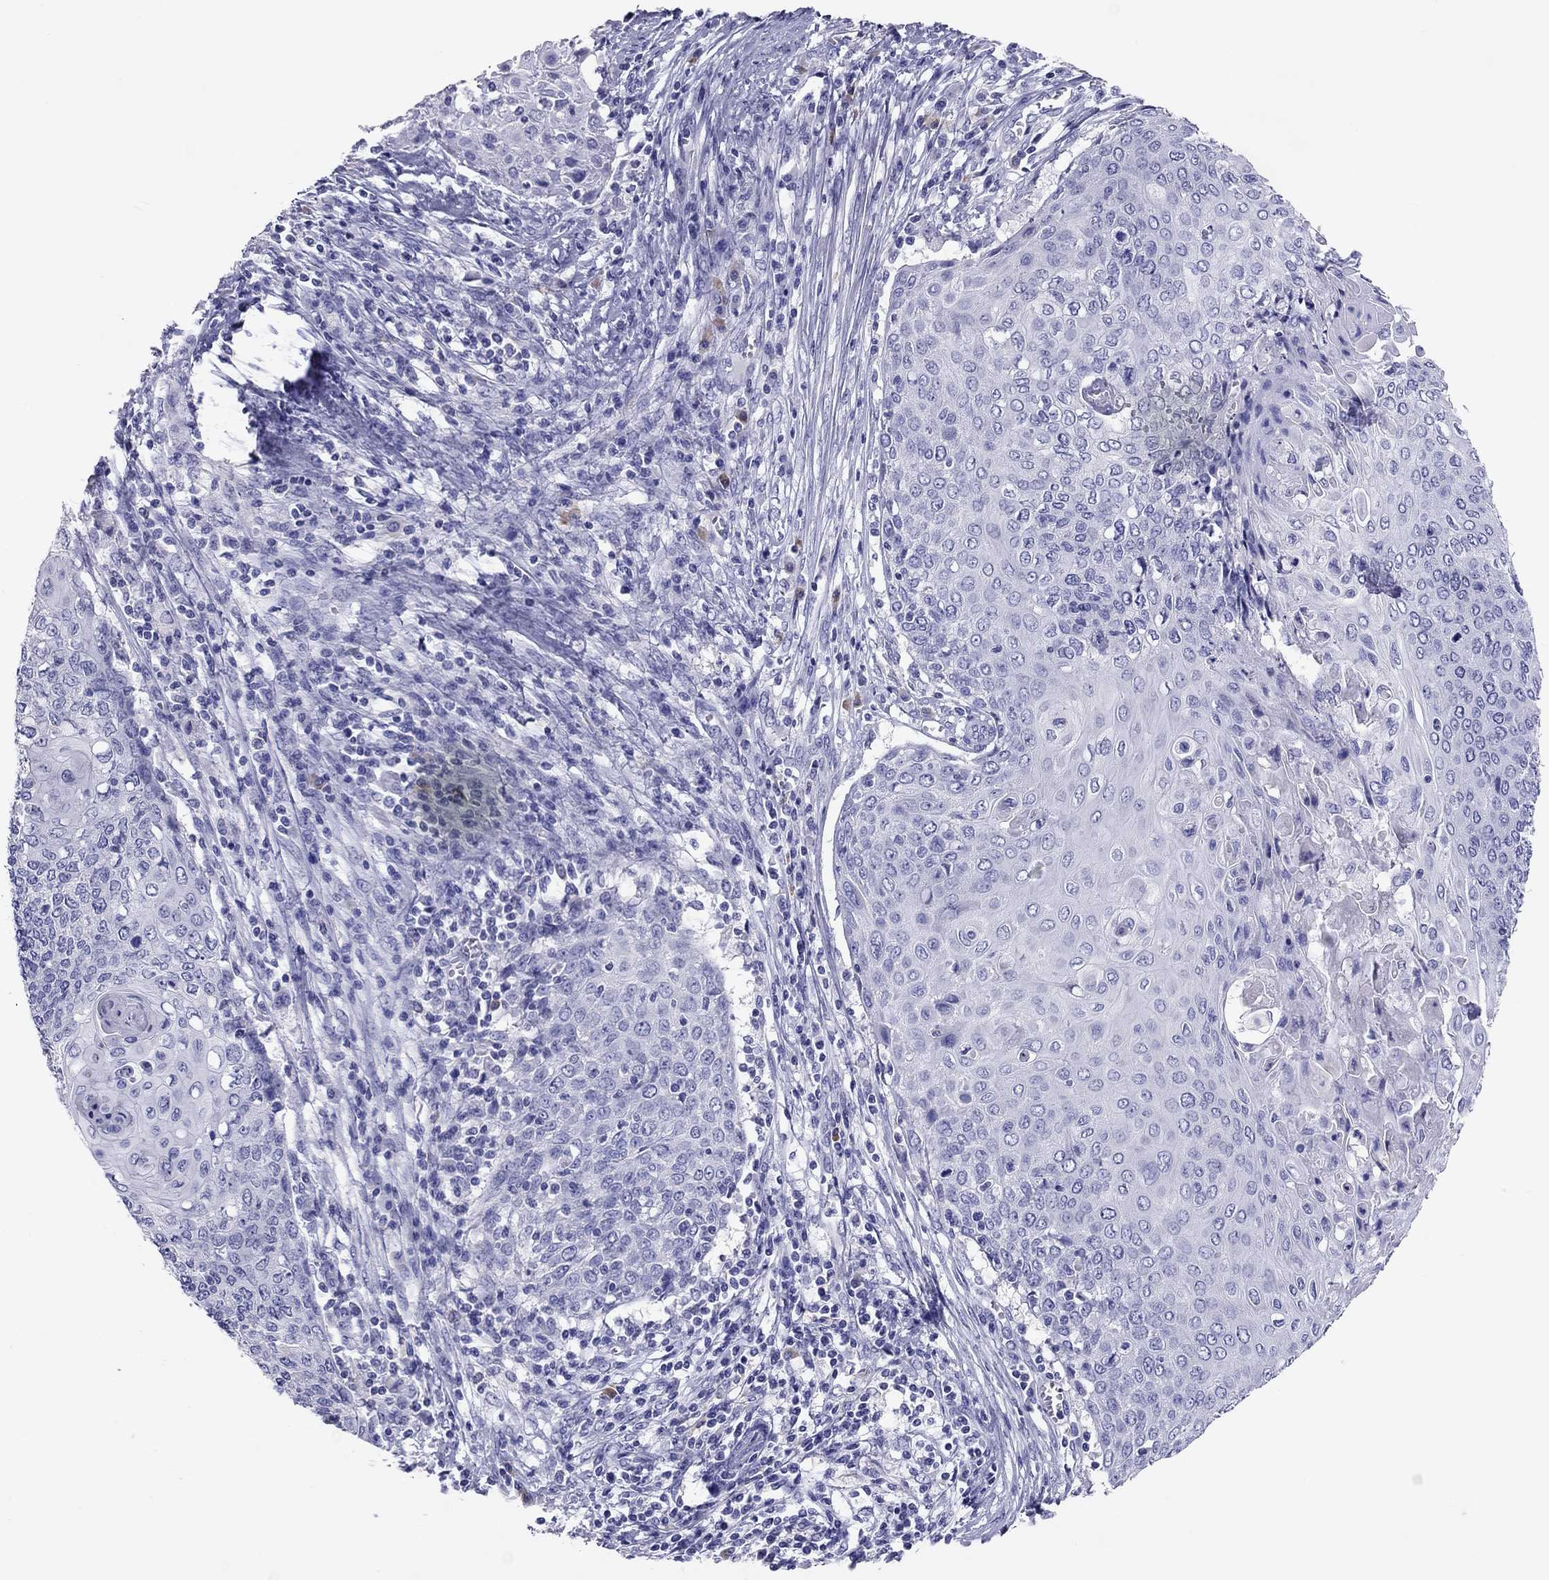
{"staining": {"intensity": "negative", "quantity": "none", "location": "none"}, "tissue": "cervical cancer", "cell_type": "Tumor cells", "image_type": "cancer", "snomed": [{"axis": "morphology", "description": "Squamous cell carcinoma, NOS"}, {"axis": "topography", "description": "Cervix"}], "caption": "IHC of cervical squamous cell carcinoma exhibits no positivity in tumor cells. The staining is performed using DAB (3,3'-diaminobenzidine) brown chromogen with nuclei counter-stained in using hematoxylin.", "gene": "CALHM1", "patient": {"sex": "female", "age": 39}}